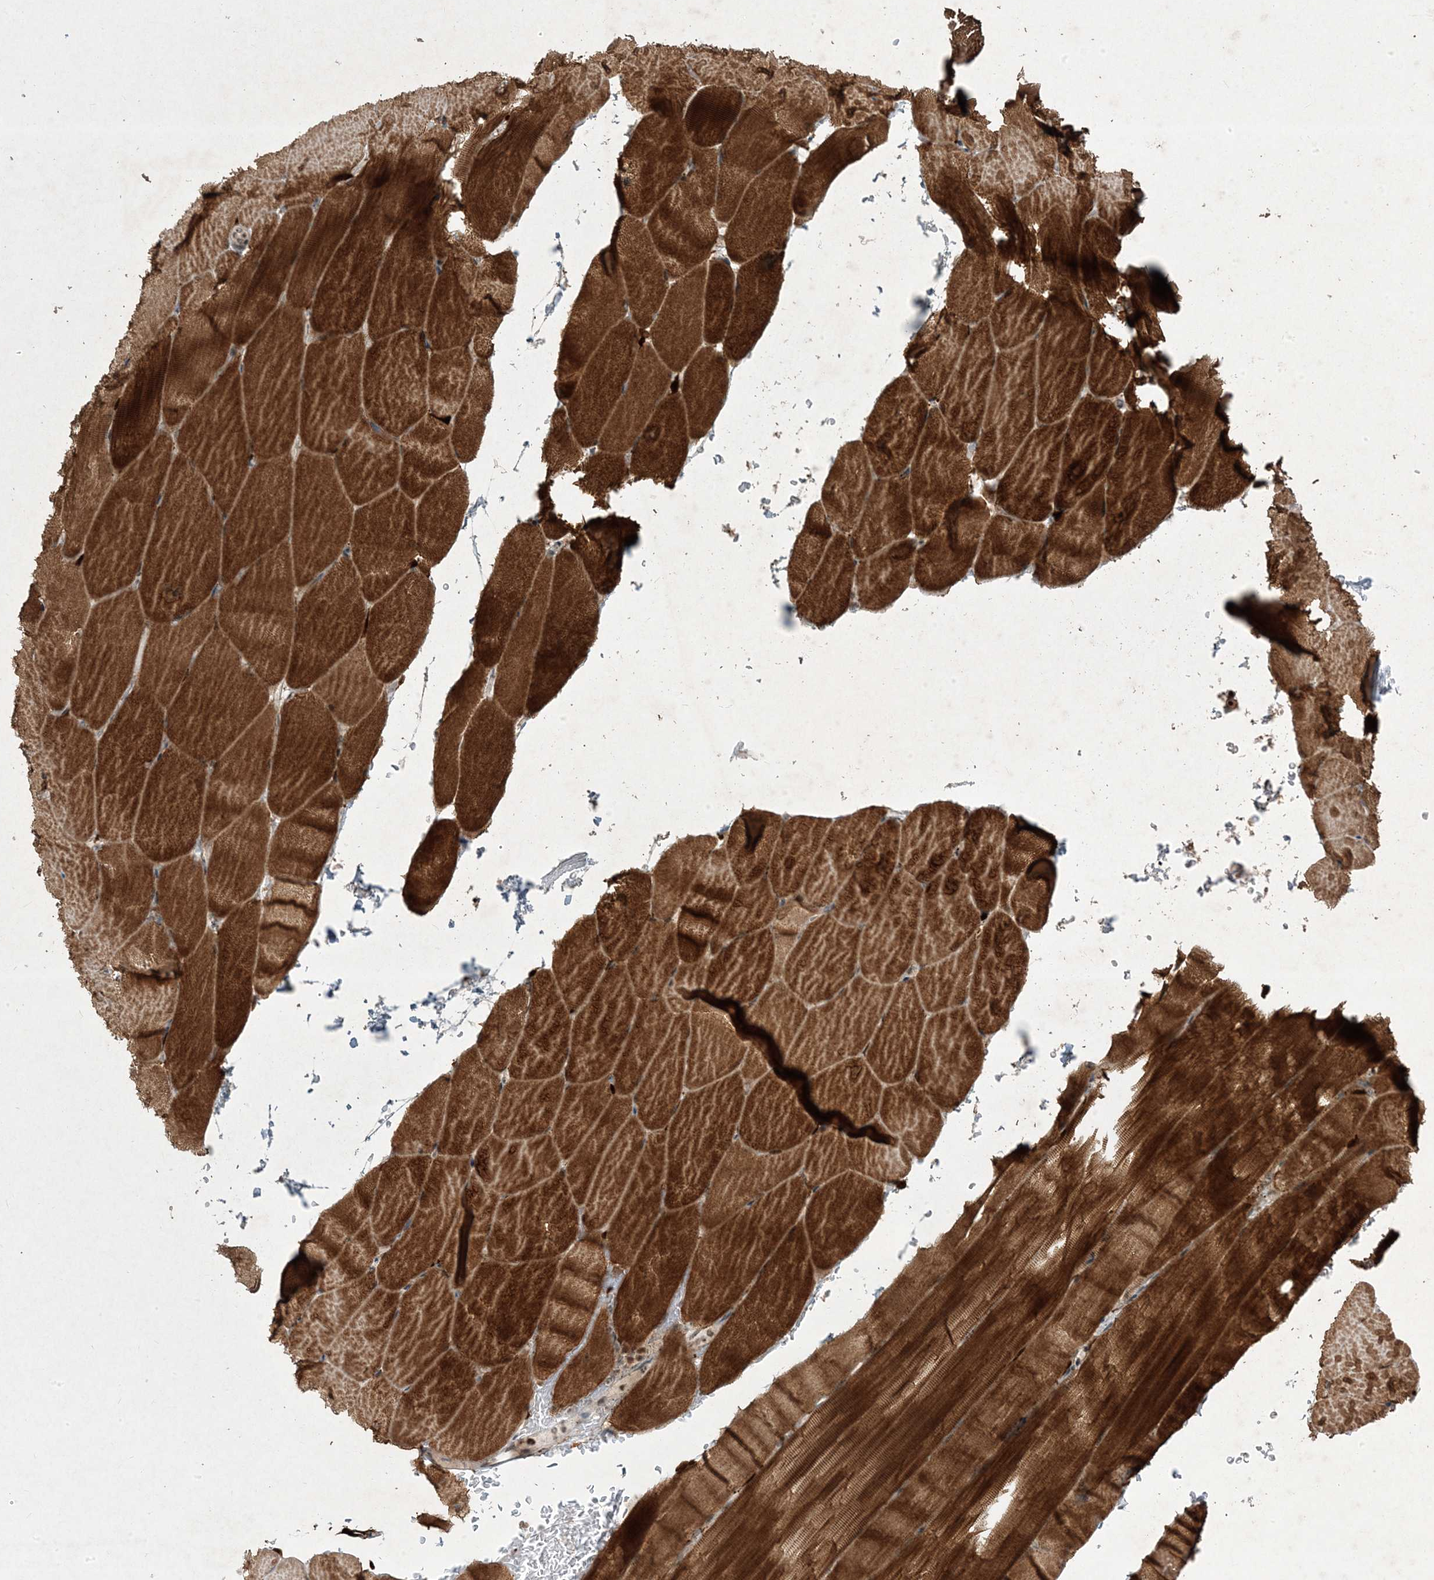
{"staining": {"intensity": "strong", "quantity": ">75%", "location": "cytoplasmic/membranous"}, "tissue": "skeletal muscle", "cell_type": "Myocytes", "image_type": "normal", "snomed": [{"axis": "morphology", "description": "Normal tissue, NOS"}, {"axis": "topography", "description": "Skeletal muscle"}, {"axis": "topography", "description": "Parathyroid gland"}], "caption": "Protein staining shows strong cytoplasmic/membranous expression in about >75% of myocytes in normal skeletal muscle. Nuclei are stained in blue.", "gene": "PLEKHM2", "patient": {"sex": "female", "age": 37}}